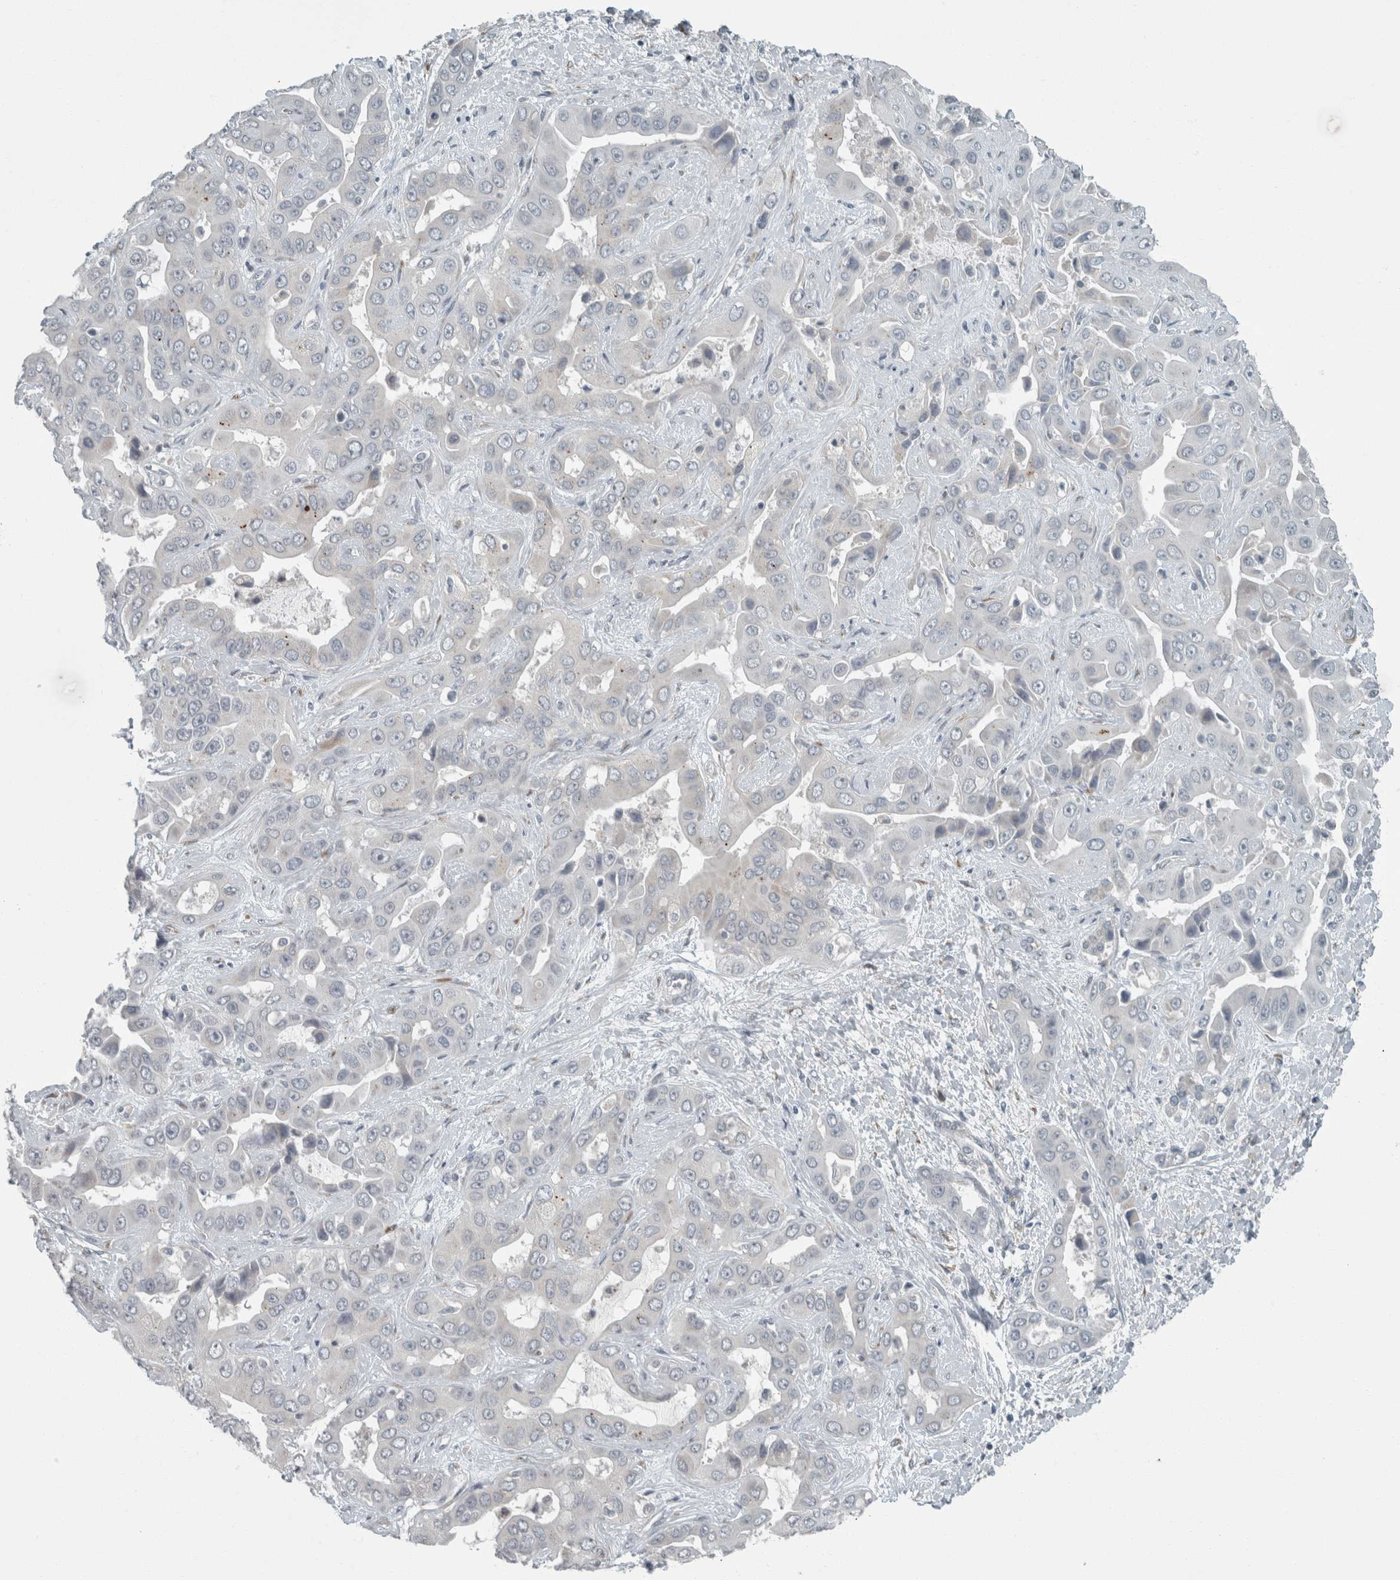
{"staining": {"intensity": "negative", "quantity": "none", "location": "none"}, "tissue": "liver cancer", "cell_type": "Tumor cells", "image_type": "cancer", "snomed": [{"axis": "morphology", "description": "Cholangiocarcinoma"}, {"axis": "topography", "description": "Liver"}], "caption": "A micrograph of liver cancer stained for a protein reveals no brown staining in tumor cells.", "gene": "KIF1C", "patient": {"sex": "female", "age": 52}}